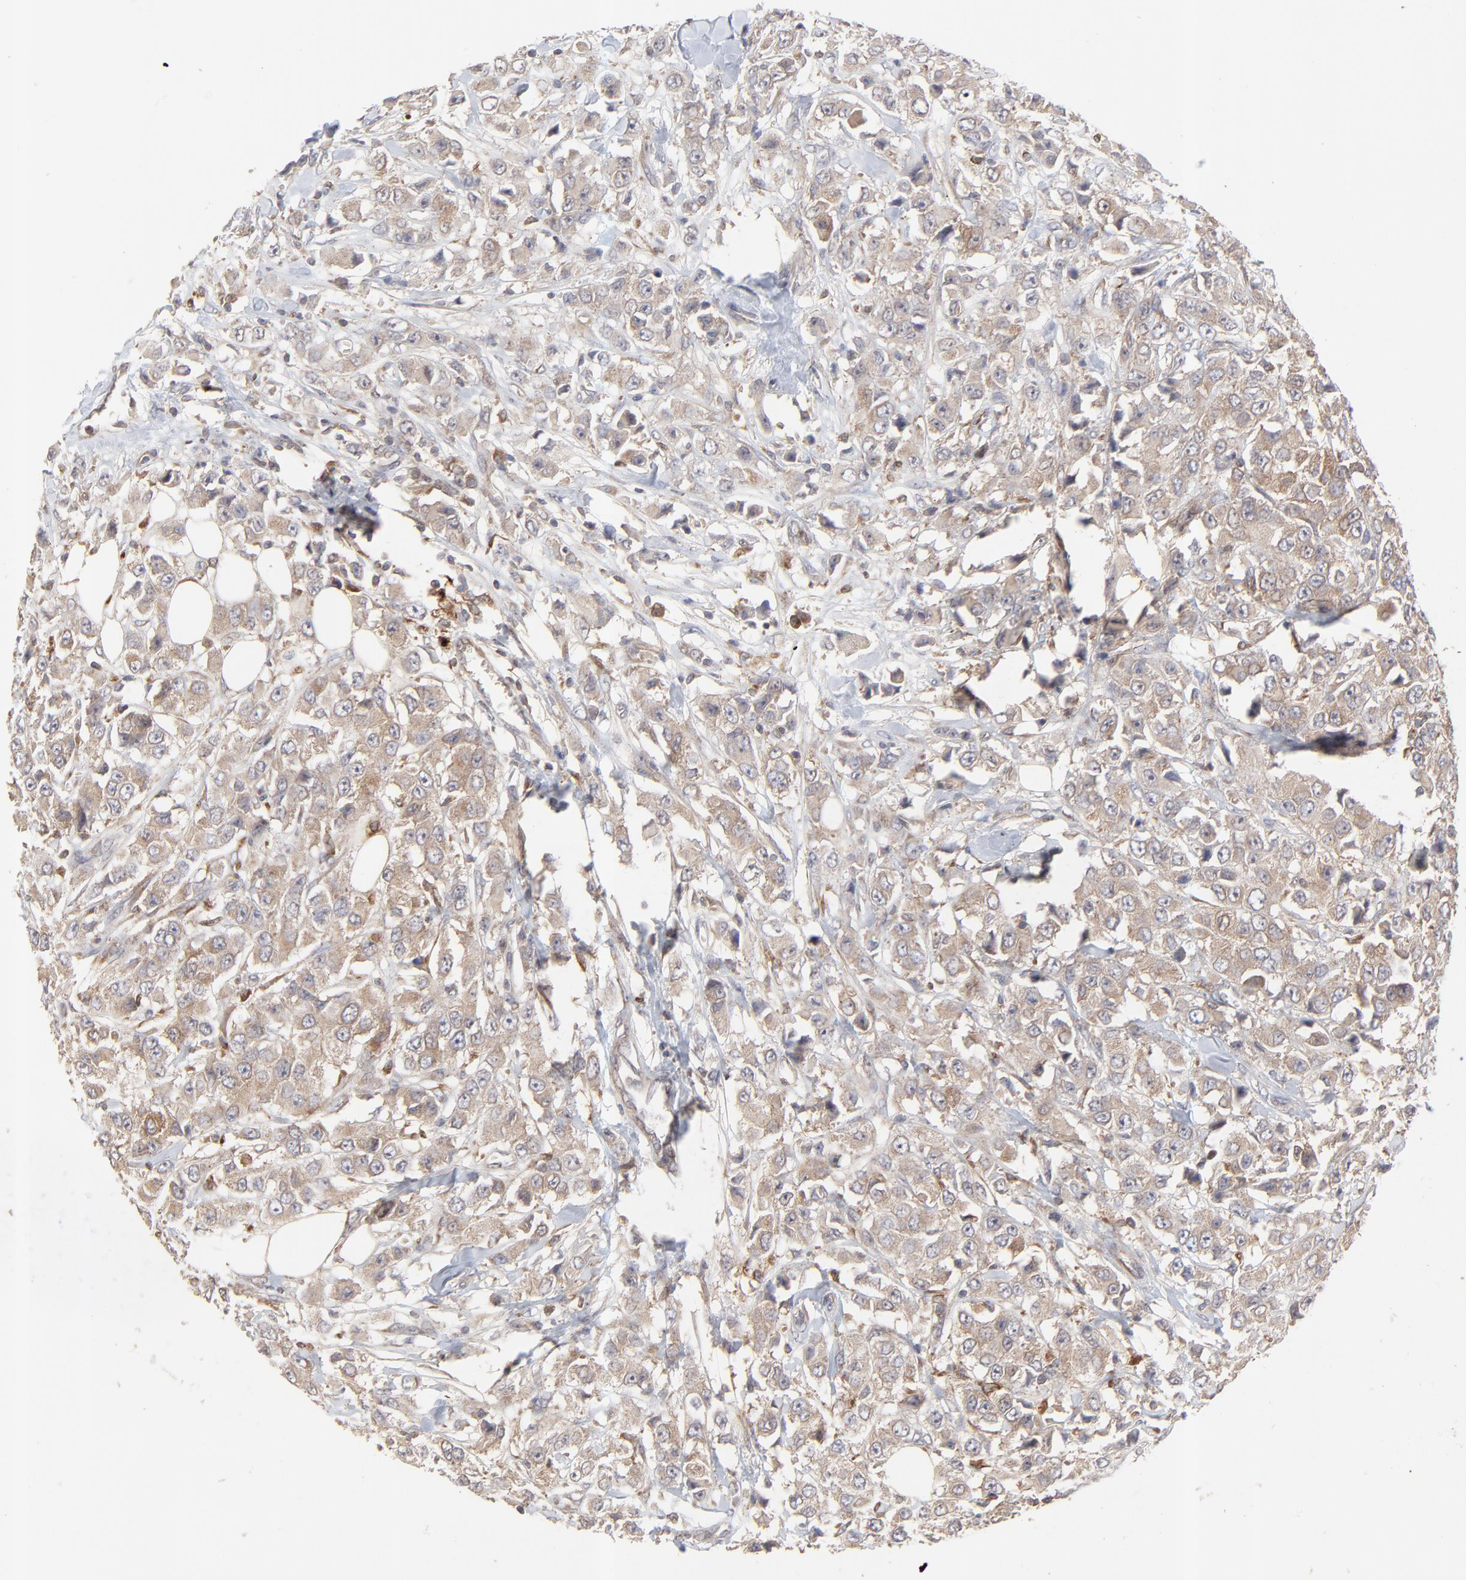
{"staining": {"intensity": "moderate", "quantity": ">75%", "location": "cytoplasmic/membranous"}, "tissue": "breast cancer", "cell_type": "Tumor cells", "image_type": "cancer", "snomed": [{"axis": "morphology", "description": "Duct carcinoma"}, {"axis": "topography", "description": "Breast"}], "caption": "A brown stain labels moderate cytoplasmic/membranous positivity of a protein in breast cancer (intraductal carcinoma) tumor cells.", "gene": "RAB9A", "patient": {"sex": "female", "age": 58}}